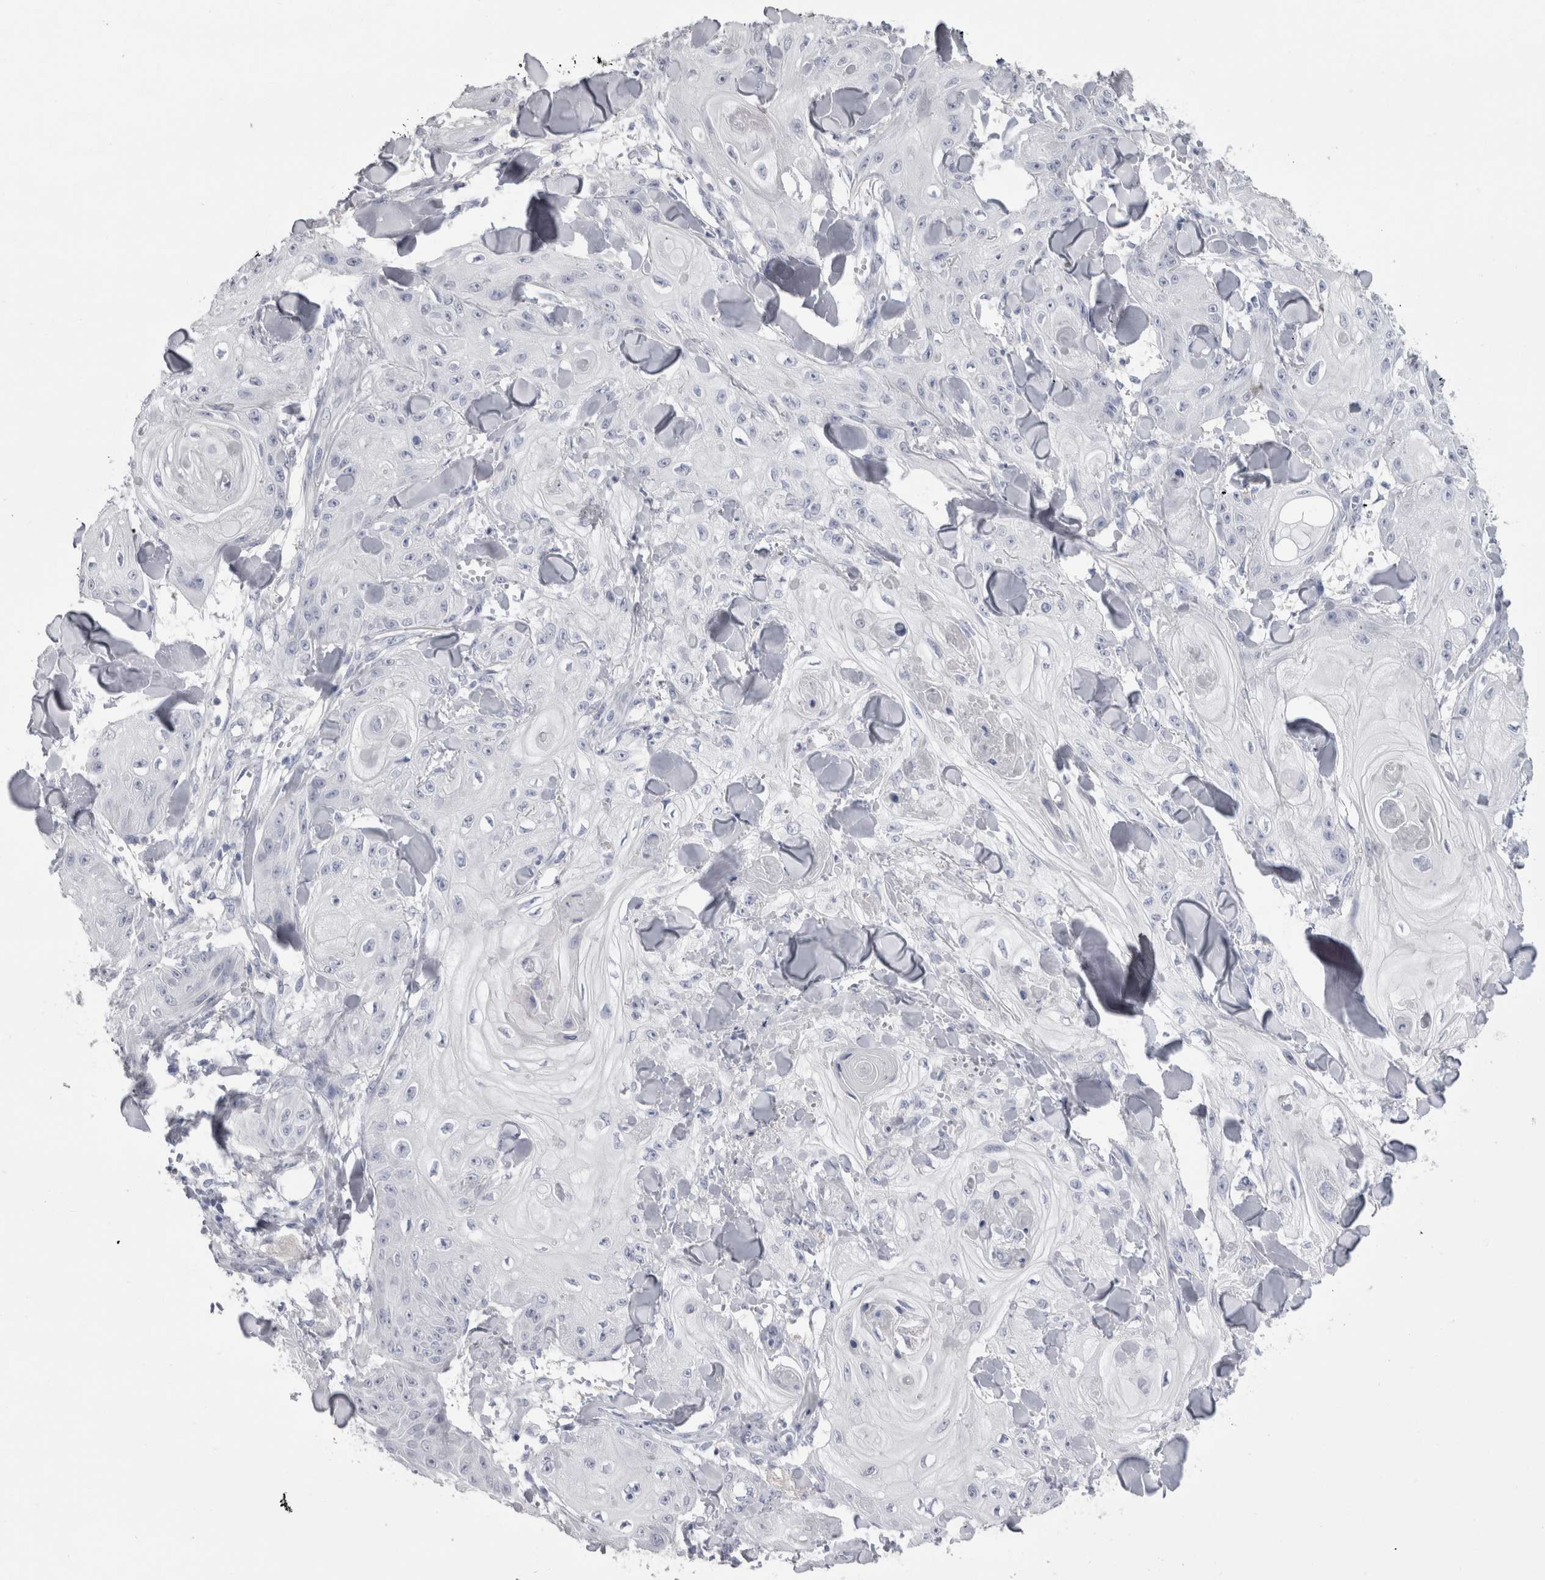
{"staining": {"intensity": "negative", "quantity": "none", "location": "none"}, "tissue": "skin cancer", "cell_type": "Tumor cells", "image_type": "cancer", "snomed": [{"axis": "morphology", "description": "Squamous cell carcinoma, NOS"}, {"axis": "topography", "description": "Skin"}], "caption": "This is a histopathology image of immunohistochemistry staining of skin cancer (squamous cell carcinoma), which shows no staining in tumor cells. The staining was performed using DAB (3,3'-diaminobenzidine) to visualize the protein expression in brown, while the nuclei were stained in blue with hematoxylin (Magnification: 20x).", "gene": "PTH", "patient": {"sex": "male", "age": 74}}